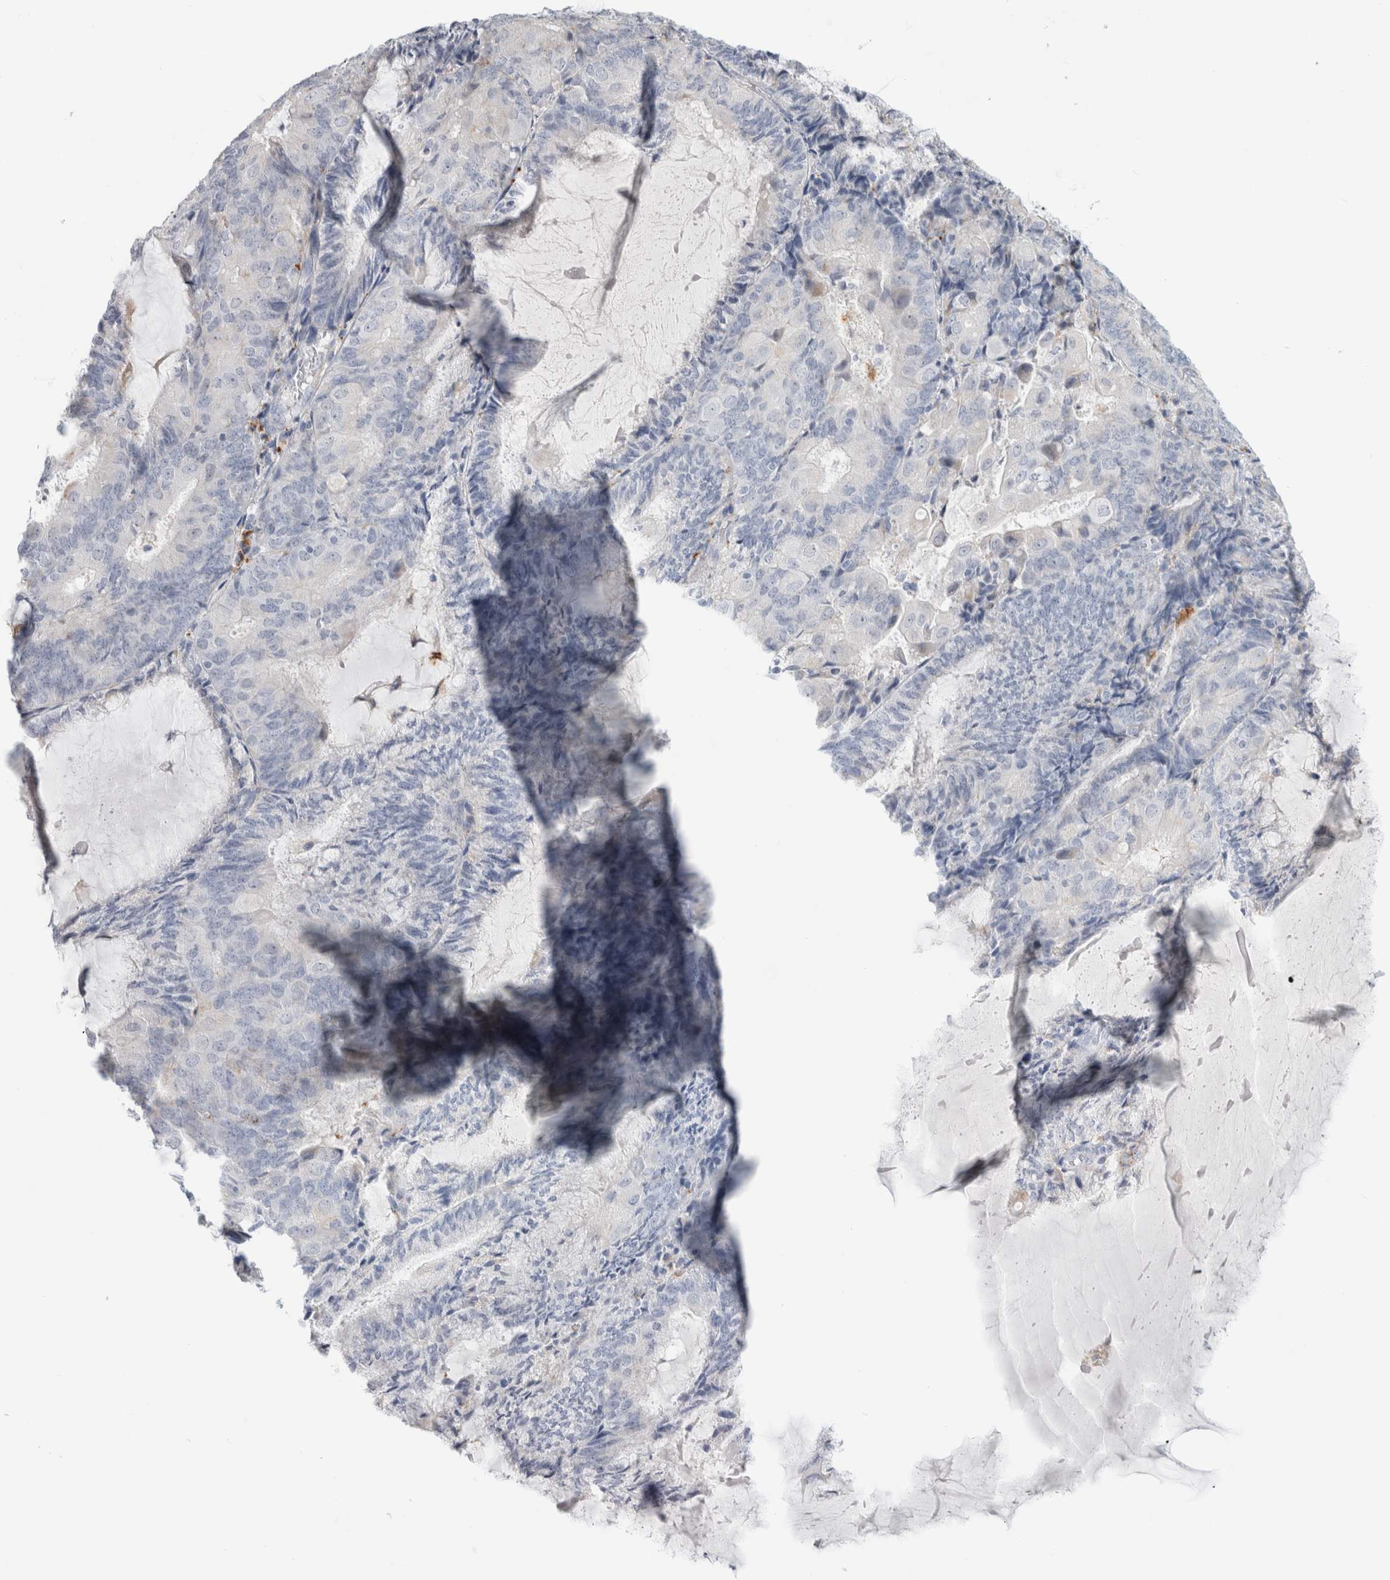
{"staining": {"intensity": "negative", "quantity": "none", "location": "none"}, "tissue": "endometrial cancer", "cell_type": "Tumor cells", "image_type": "cancer", "snomed": [{"axis": "morphology", "description": "Adenocarcinoma, NOS"}, {"axis": "topography", "description": "Endometrium"}], "caption": "Tumor cells show no significant staining in endometrial cancer.", "gene": "ANKMY1", "patient": {"sex": "female", "age": 81}}